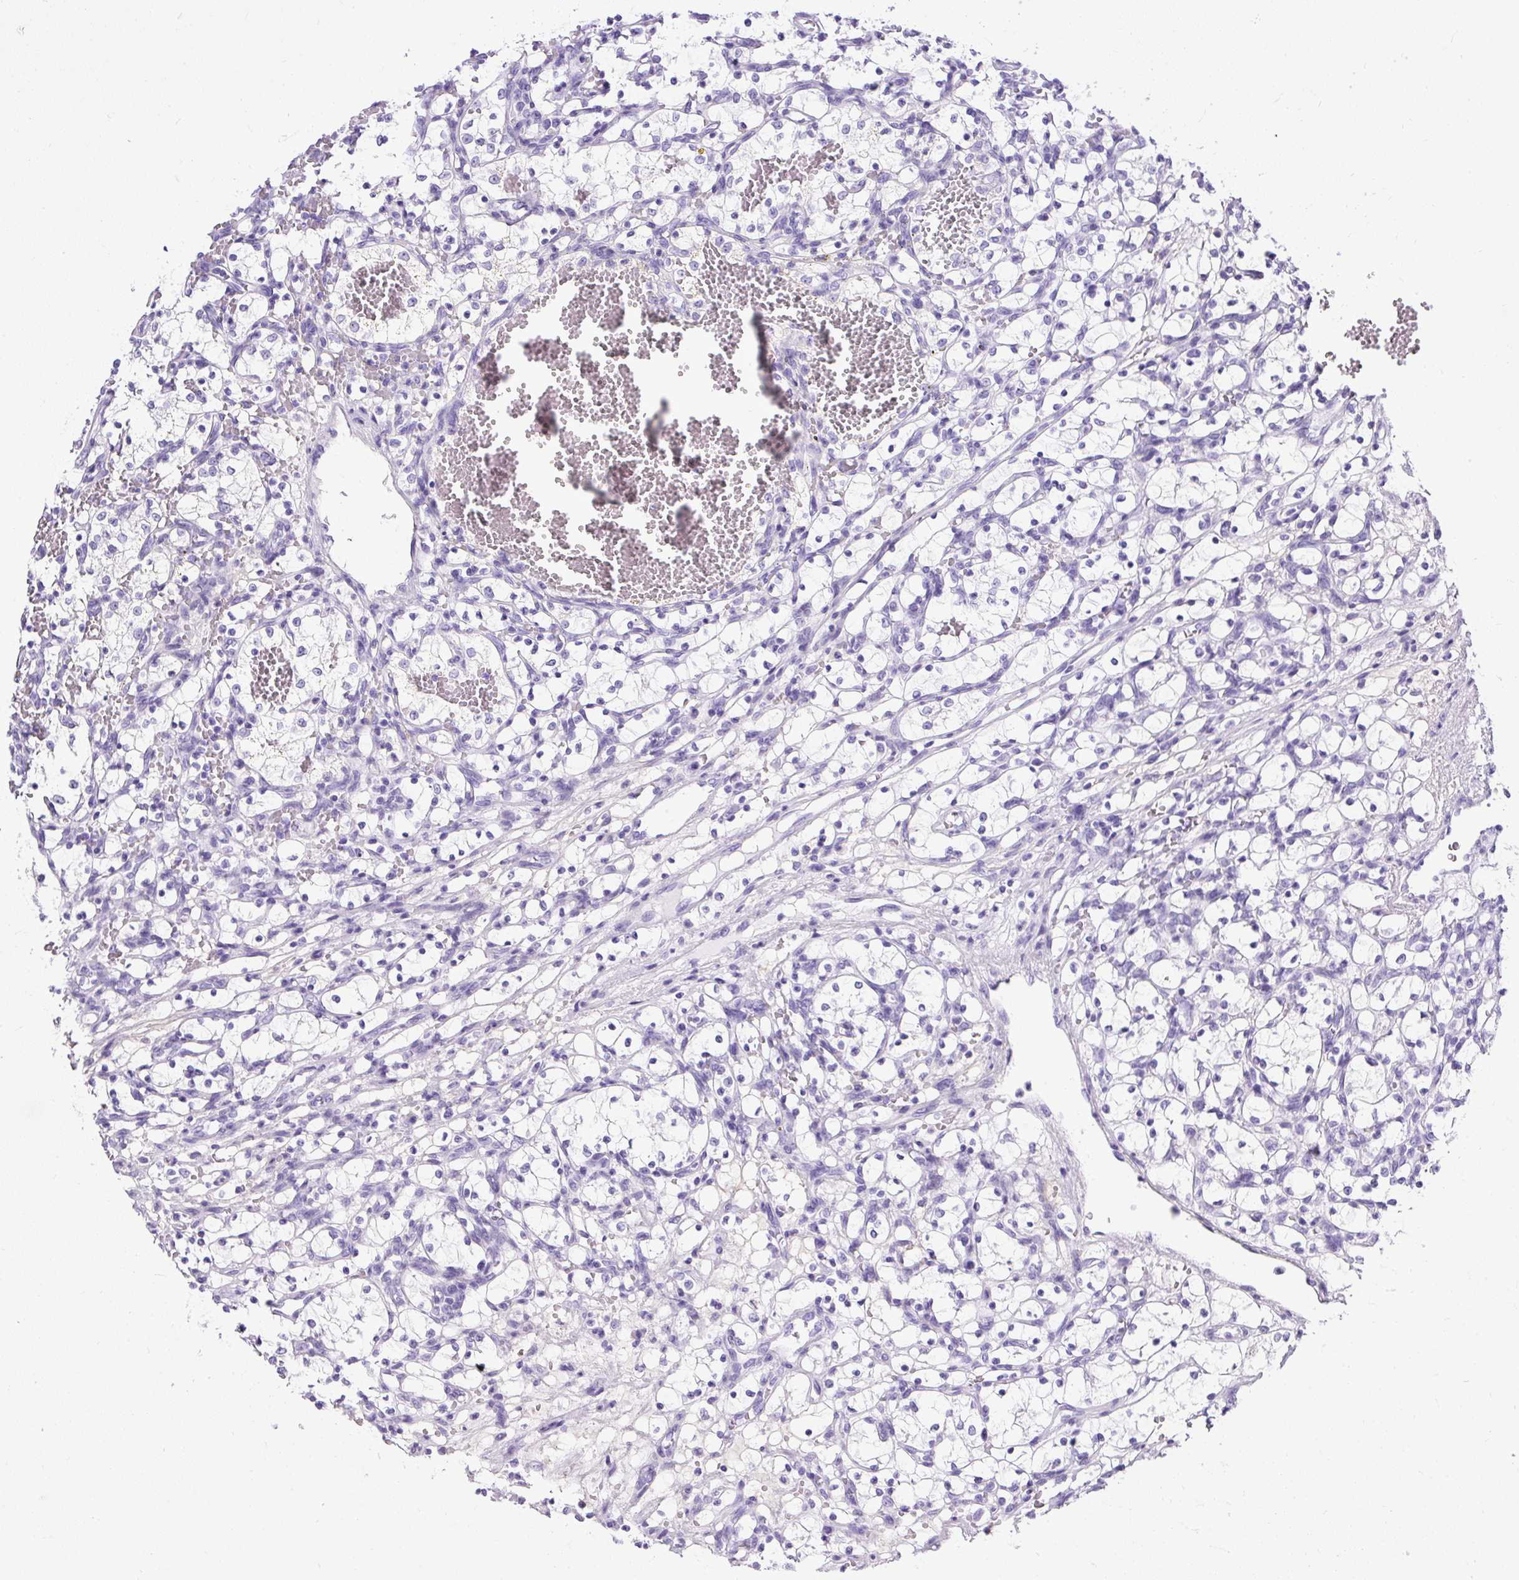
{"staining": {"intensity": "negative", "quantity": "none", "location": "none"}, "tissue": "renal cancer", "cell_type": "Tumor cells", "image_type": "cancer", "snomed": [{"axis": "morphology", "description": "Adenocarcinoma, NOS"}, {"axis": "topography", "description": "Kidney"}], "caption": "The IHC photomicrograph has no significant staining in tumor cells of renal cancer (adenocarcinoma) tissue.", "gene": "UPP1", "patient": {"sex": "female", "age": 69}}